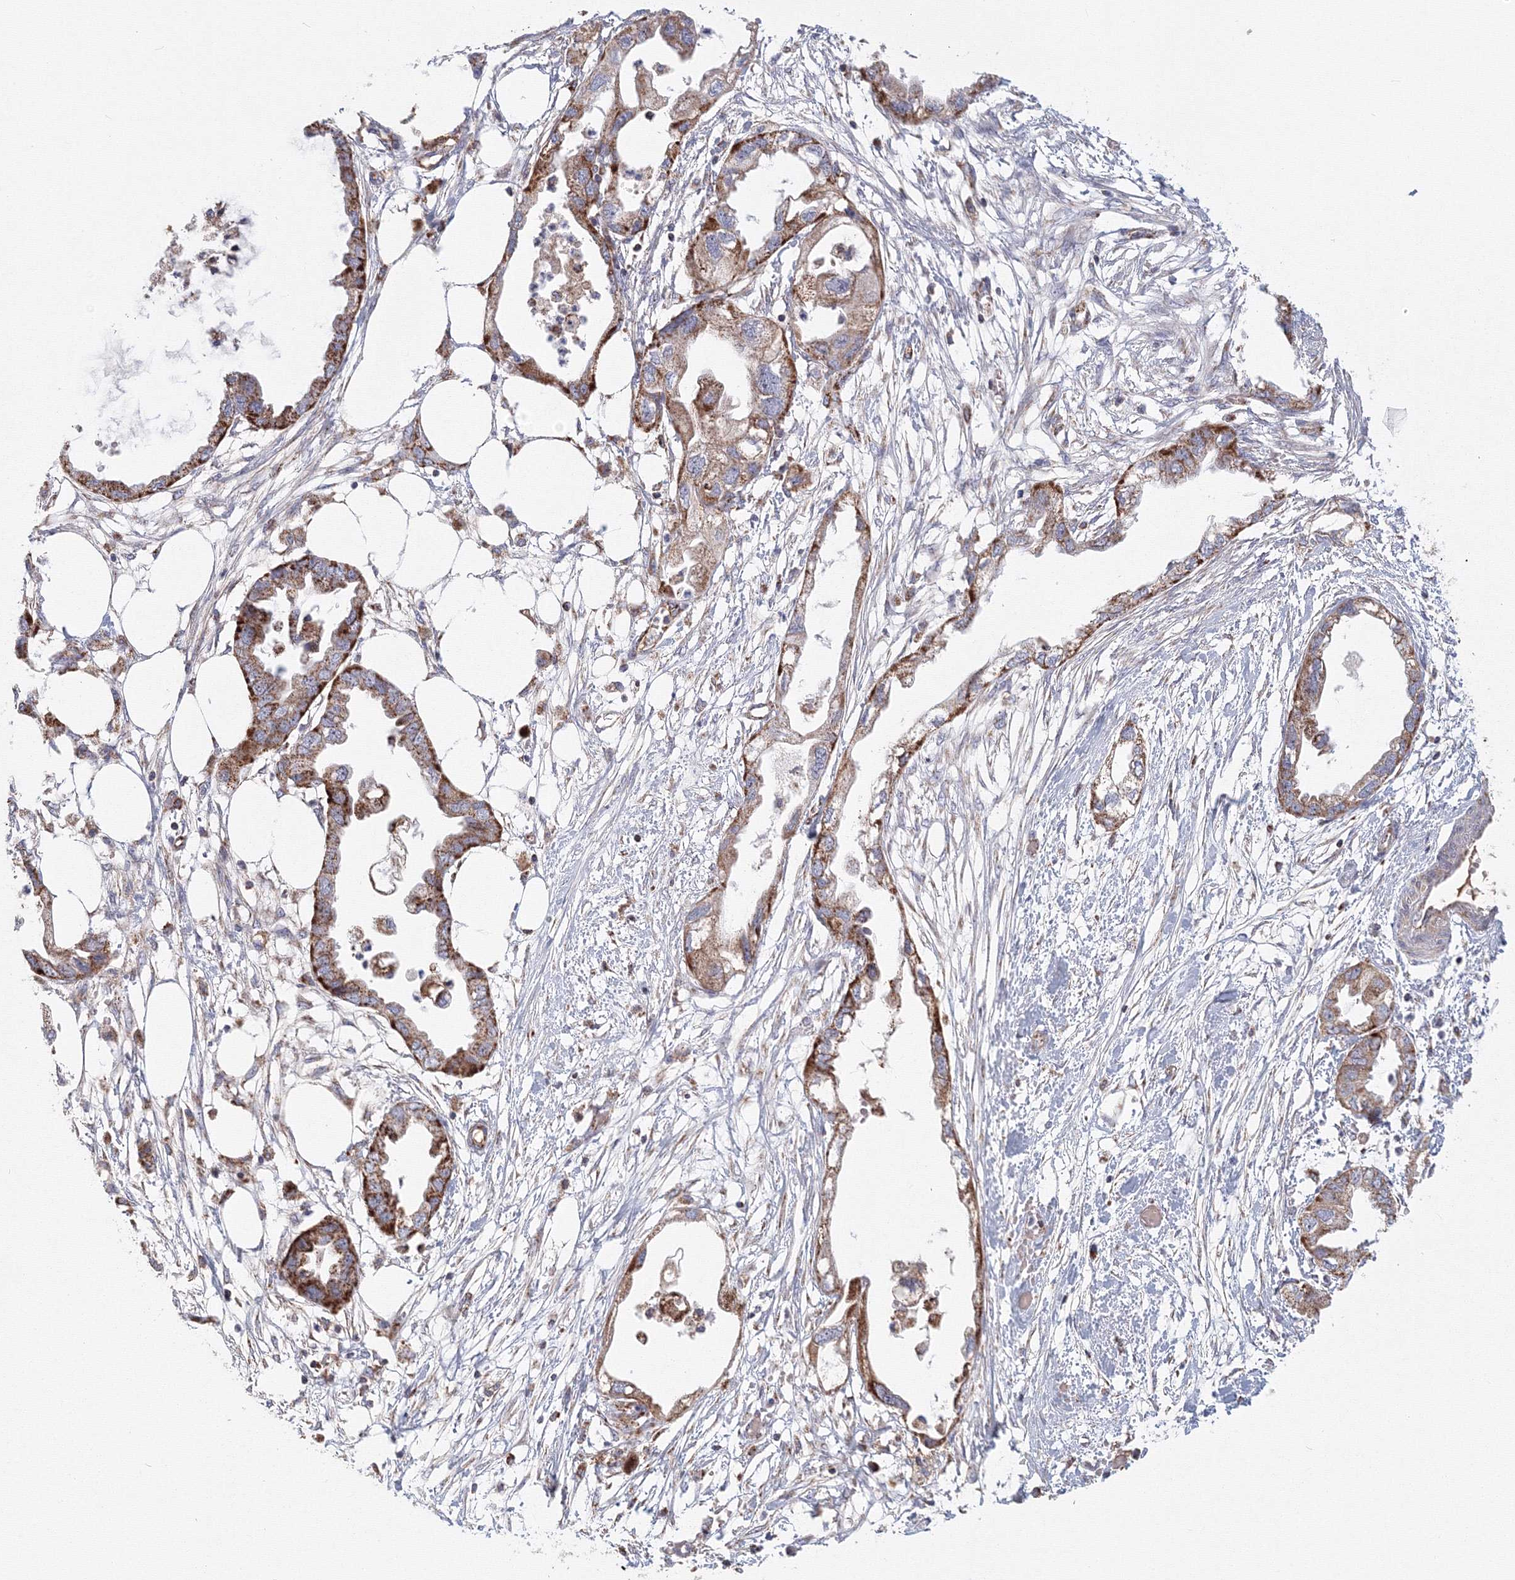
{"staining": {"intensity": "strong", "quantity": "25%-75%", "location": "cytoplasmic/membranous"}, "tissue": "endometrial cancer", "cell_type": "Tumor cells", "image_type": "cancer", "snomed": [{"axis": "morphology", "description": "Adenocarcinoma, NOS"}, {"axis": "morphology", "description": "Adenocarcinoma, metastatic, NOS"}, {"axis": "topography", "description": "Adipose tissue"}, {"axis": "topography", "description": "Endometrium"}], "caption": "Brown immunohistochemical staining in human endometrial metastatic adenocarcinoma exhibits strong cytoplasmic/membranous staining in approximately 25%-75% of tumor cells.", "gene": "GRPEL1", "patient": {"sex": "female", "age": 67}}